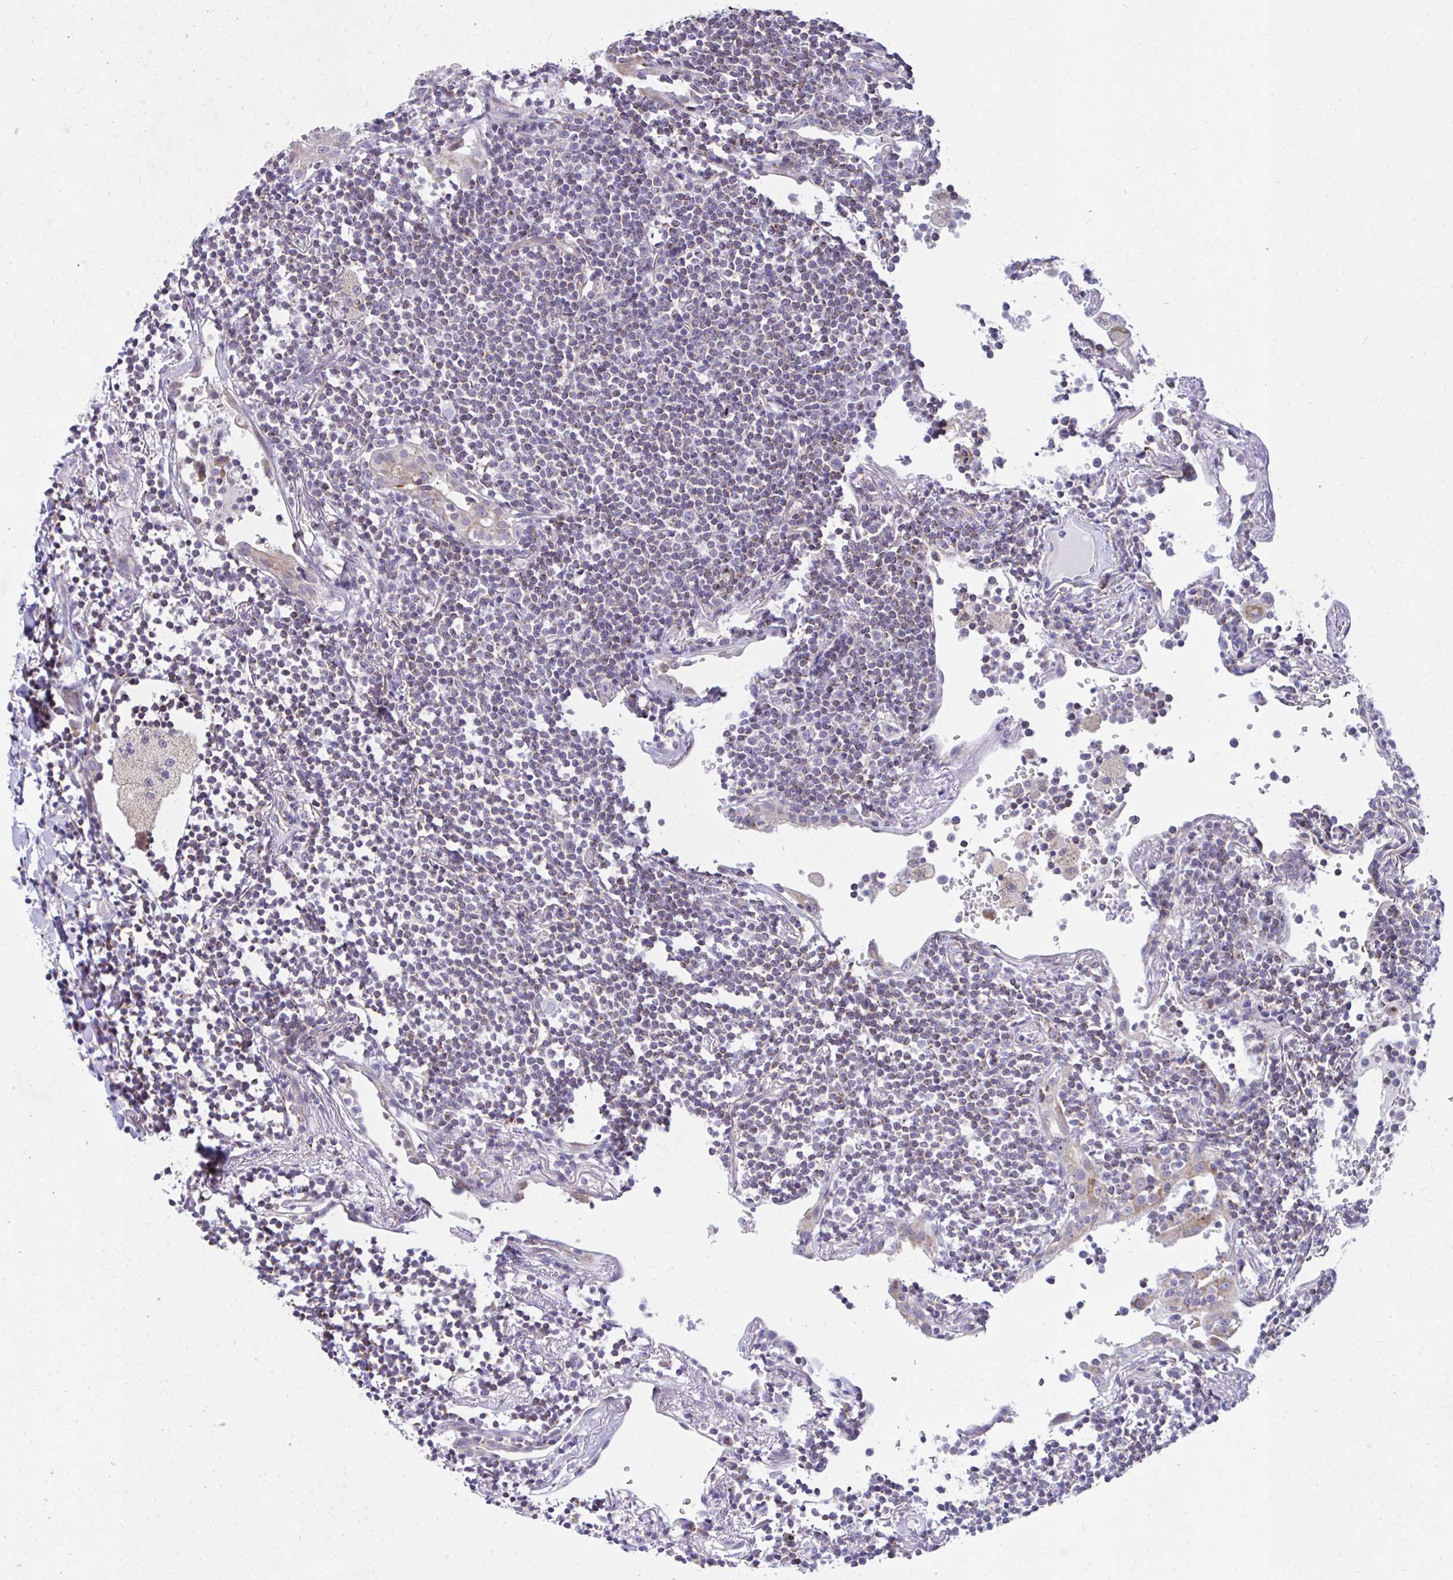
{"staining": {"intensity": "weak", "quantity": "<25%", "location": "cytoplasmic/membranous"}, "tissue": "lymphoma", "cell_type": "Tumor cells", "image_type": "cancer", "snomed": [{"axis": "morphology", "description": "Malignant lymphoma, non-Hodgkin's type, Low grade"}, {"axis": "topography", "description": "Lung"}], "caption": "Tumor cells are negative for brown protein staining in lymphoma.", "gene": "CEP63", "patient": {"sex": "female", "age": 71}}